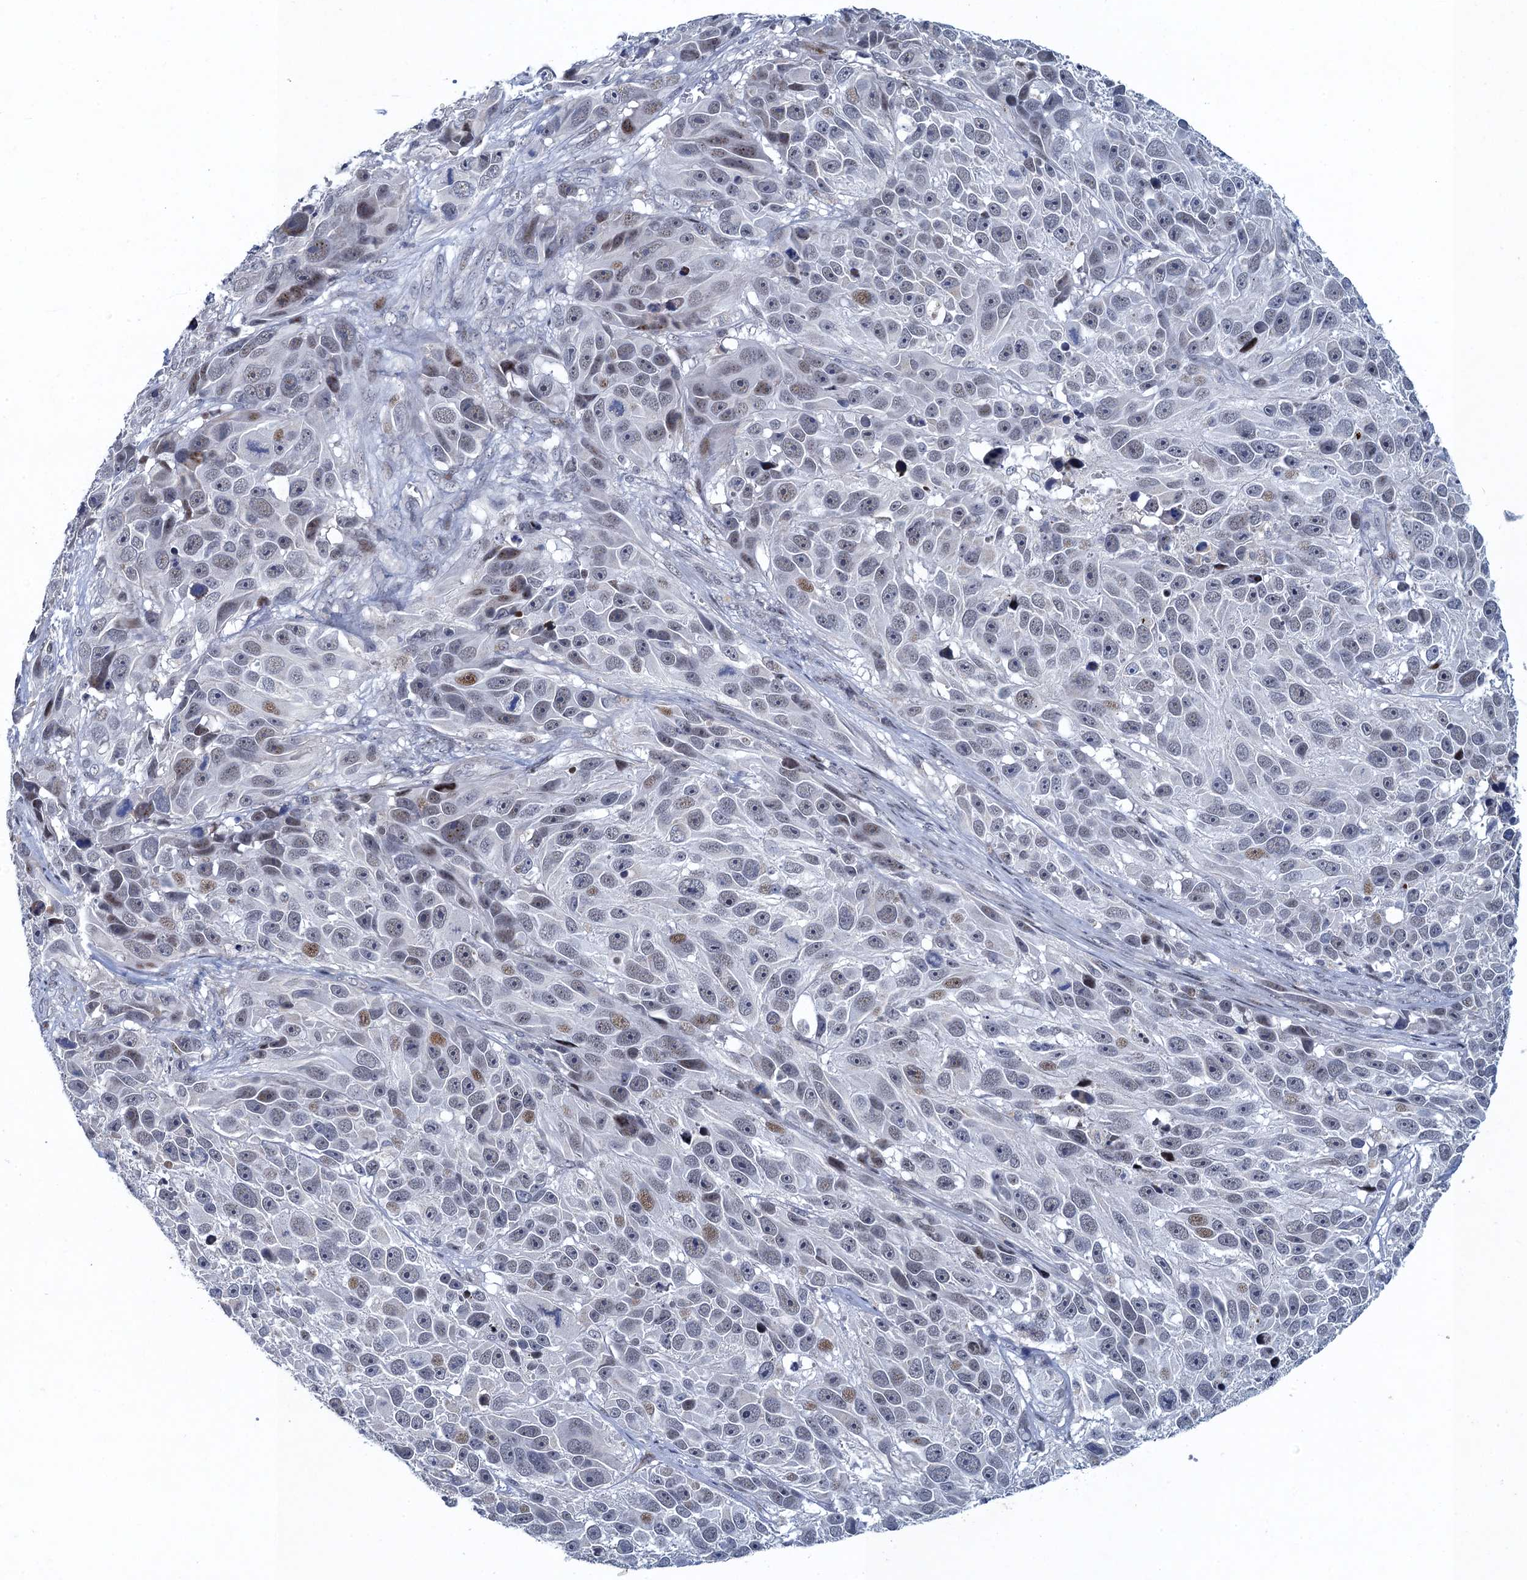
{"staining": {"intensity": "weak", "quantity": "<25%", "location": "nuclear"}, "tissue": "melanoma", "cell_type": "Tumor cells", "image_type": "cancer", "snomed": [{"axis": "morphology", "description": "Malignant melanoma, NOS"}, {"axis": "topography", "description": "Skin"}], "caption": "Immunohistochemistry (IHC) histopathology image of malignant melanoma stained for a protein (brown), which demonstrates no expression in tumor cells.", "gene": "ATOSA", "patient": {"sex": "male", "age": 84}}